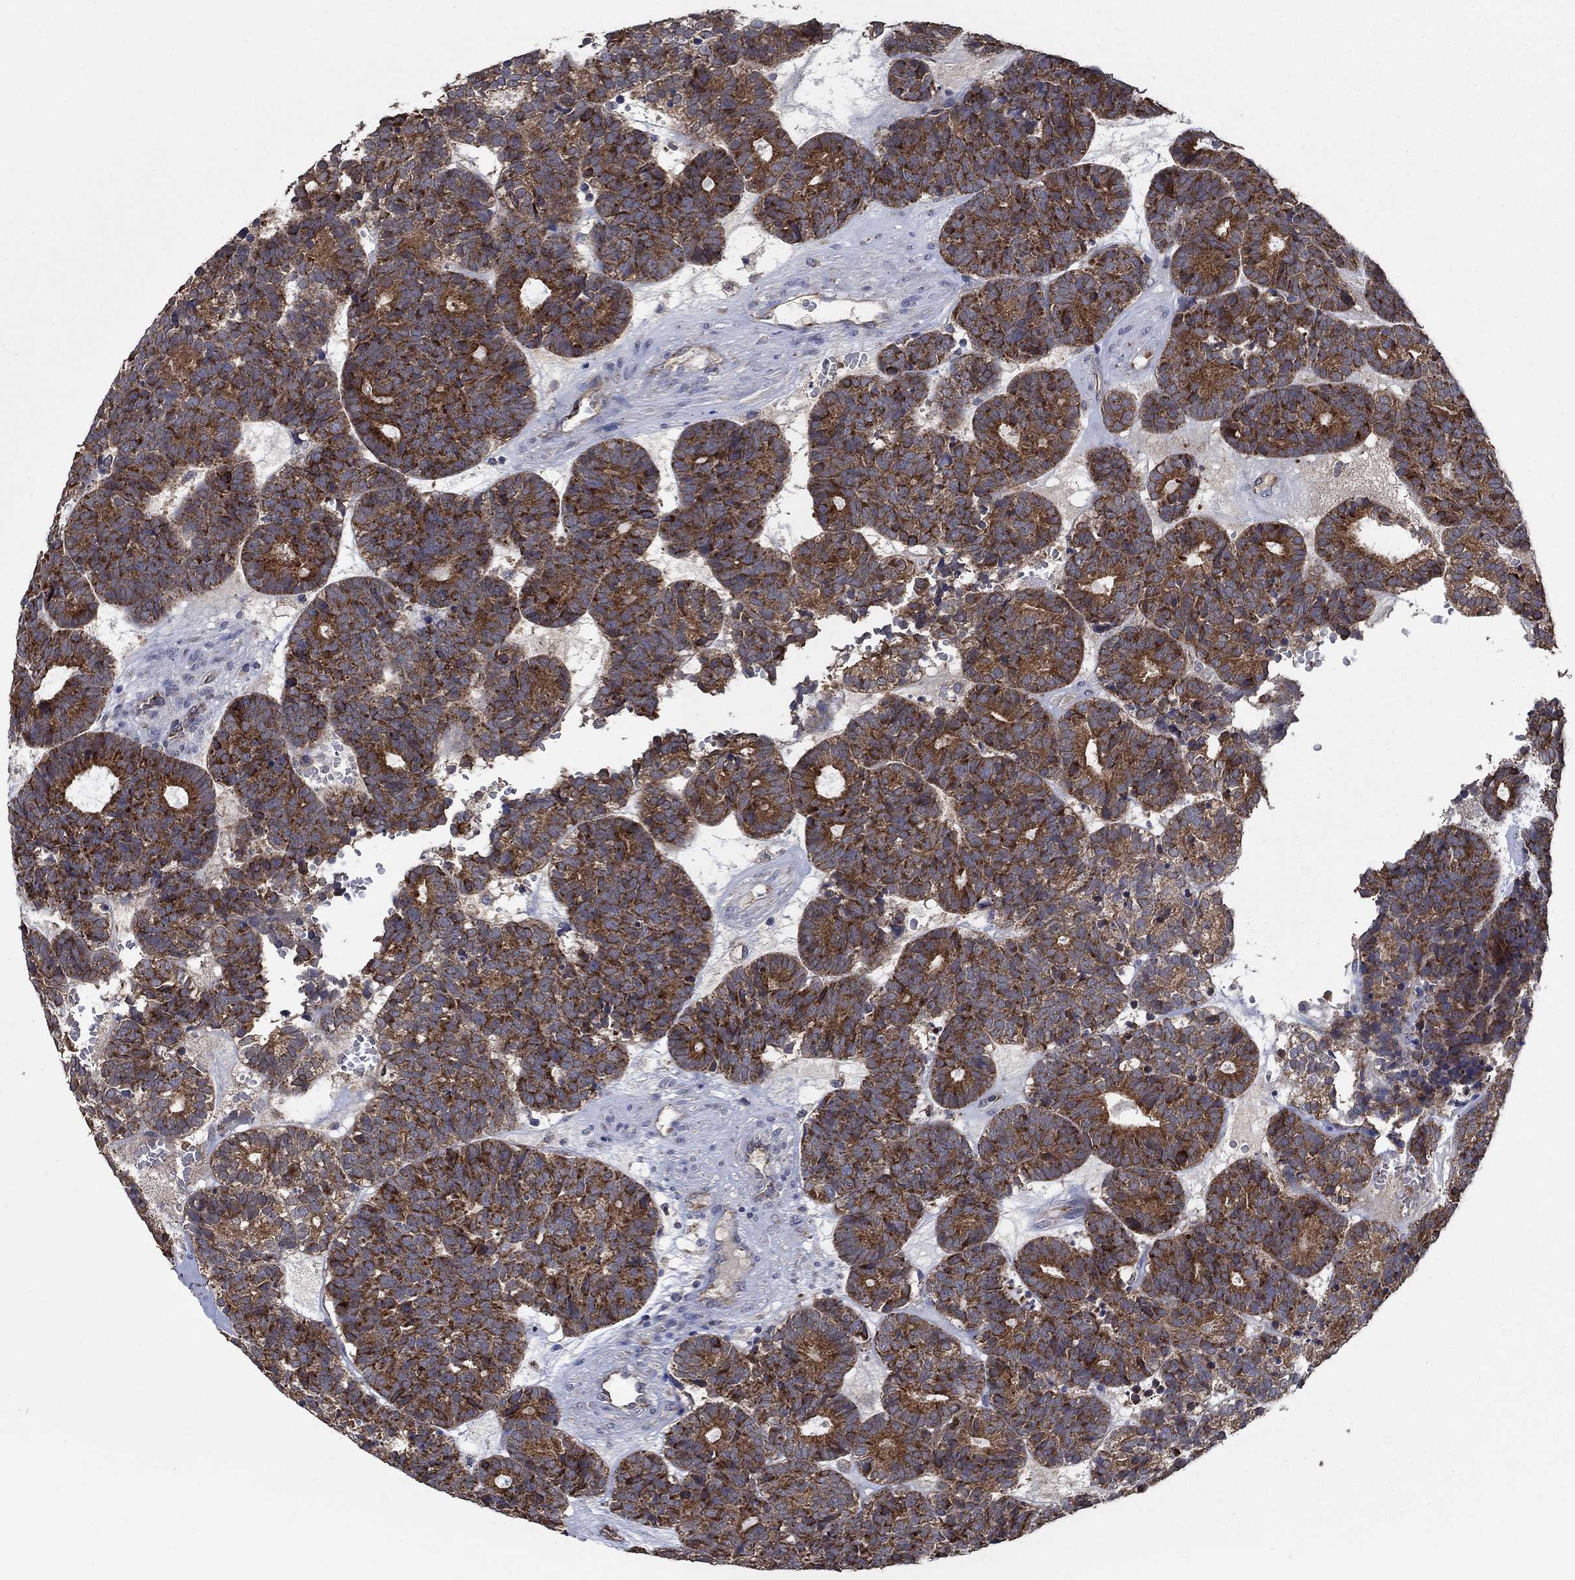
{"staining": {"intensity": "strong", "quantity": ">75%", "location": "cytoplasmic/membranous"}, "tissue": "head and neck cancer", "cell_type": "Tumor cells", "image_type": "cancer", "snomed": [{"axis": "morphology", "description": "Adenocarcinoma, NOS"}, {"axis": "topography", "description": "Head-Neck"}], "caption": "Strong cytoplasmic/membranous protein staining is seen in about >75% of tumor cells in head and neck adenocarcinoma.", "gene": "HID1", "patient": {"sex": "female", "age": 81}}